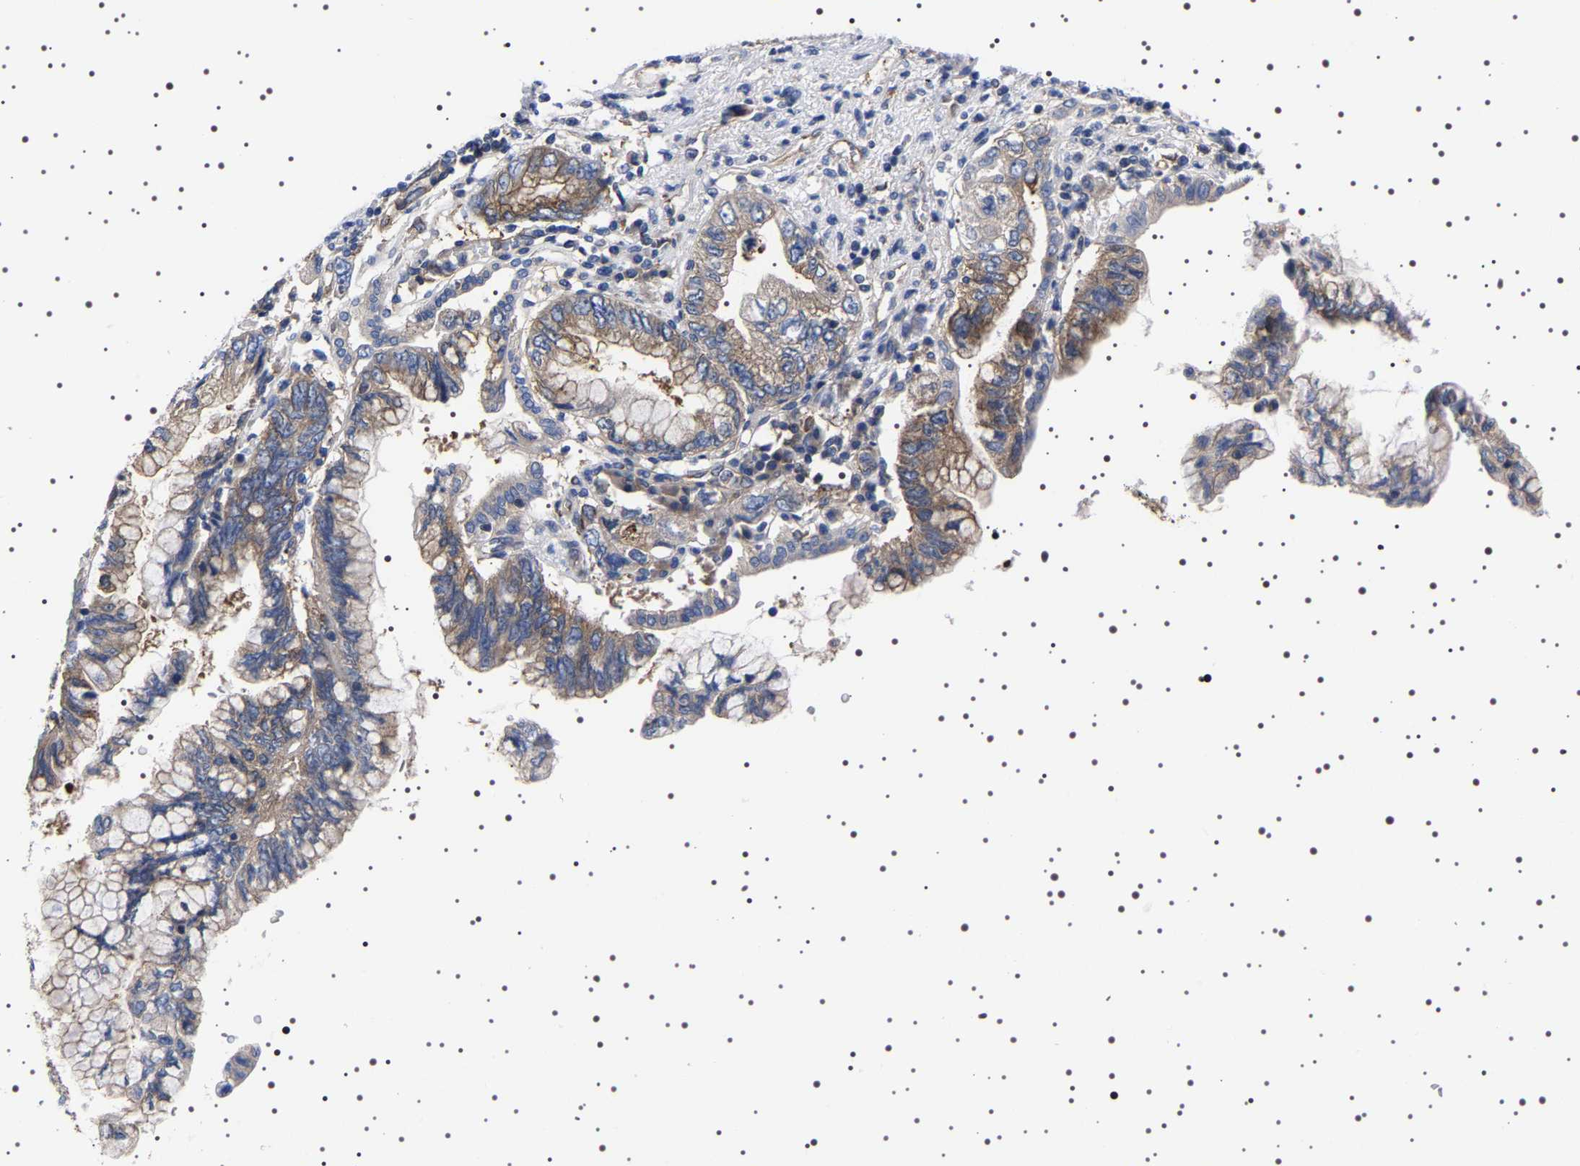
{"staining": {"intensity": "weak", "quantity": ">75%", "location": "cytoplasmic/membranous"}, "tissue": "pancreatic cancer", "cell_type": "Tumor cells", "image_type": "cancer", "snomed": [{"axis": "morphology", "description": "Adenocarcinoma, NOS"}, {"axis": "topography", "description": "Pancreas"}], "caption": "Tumor cells show low levels of weak cytoplasmic/membranous expression in about >75% of cells in human pancreatic adenocarcinoma.", "gene": "DARS1", "patient": {"sex": "female", "age": 73}}